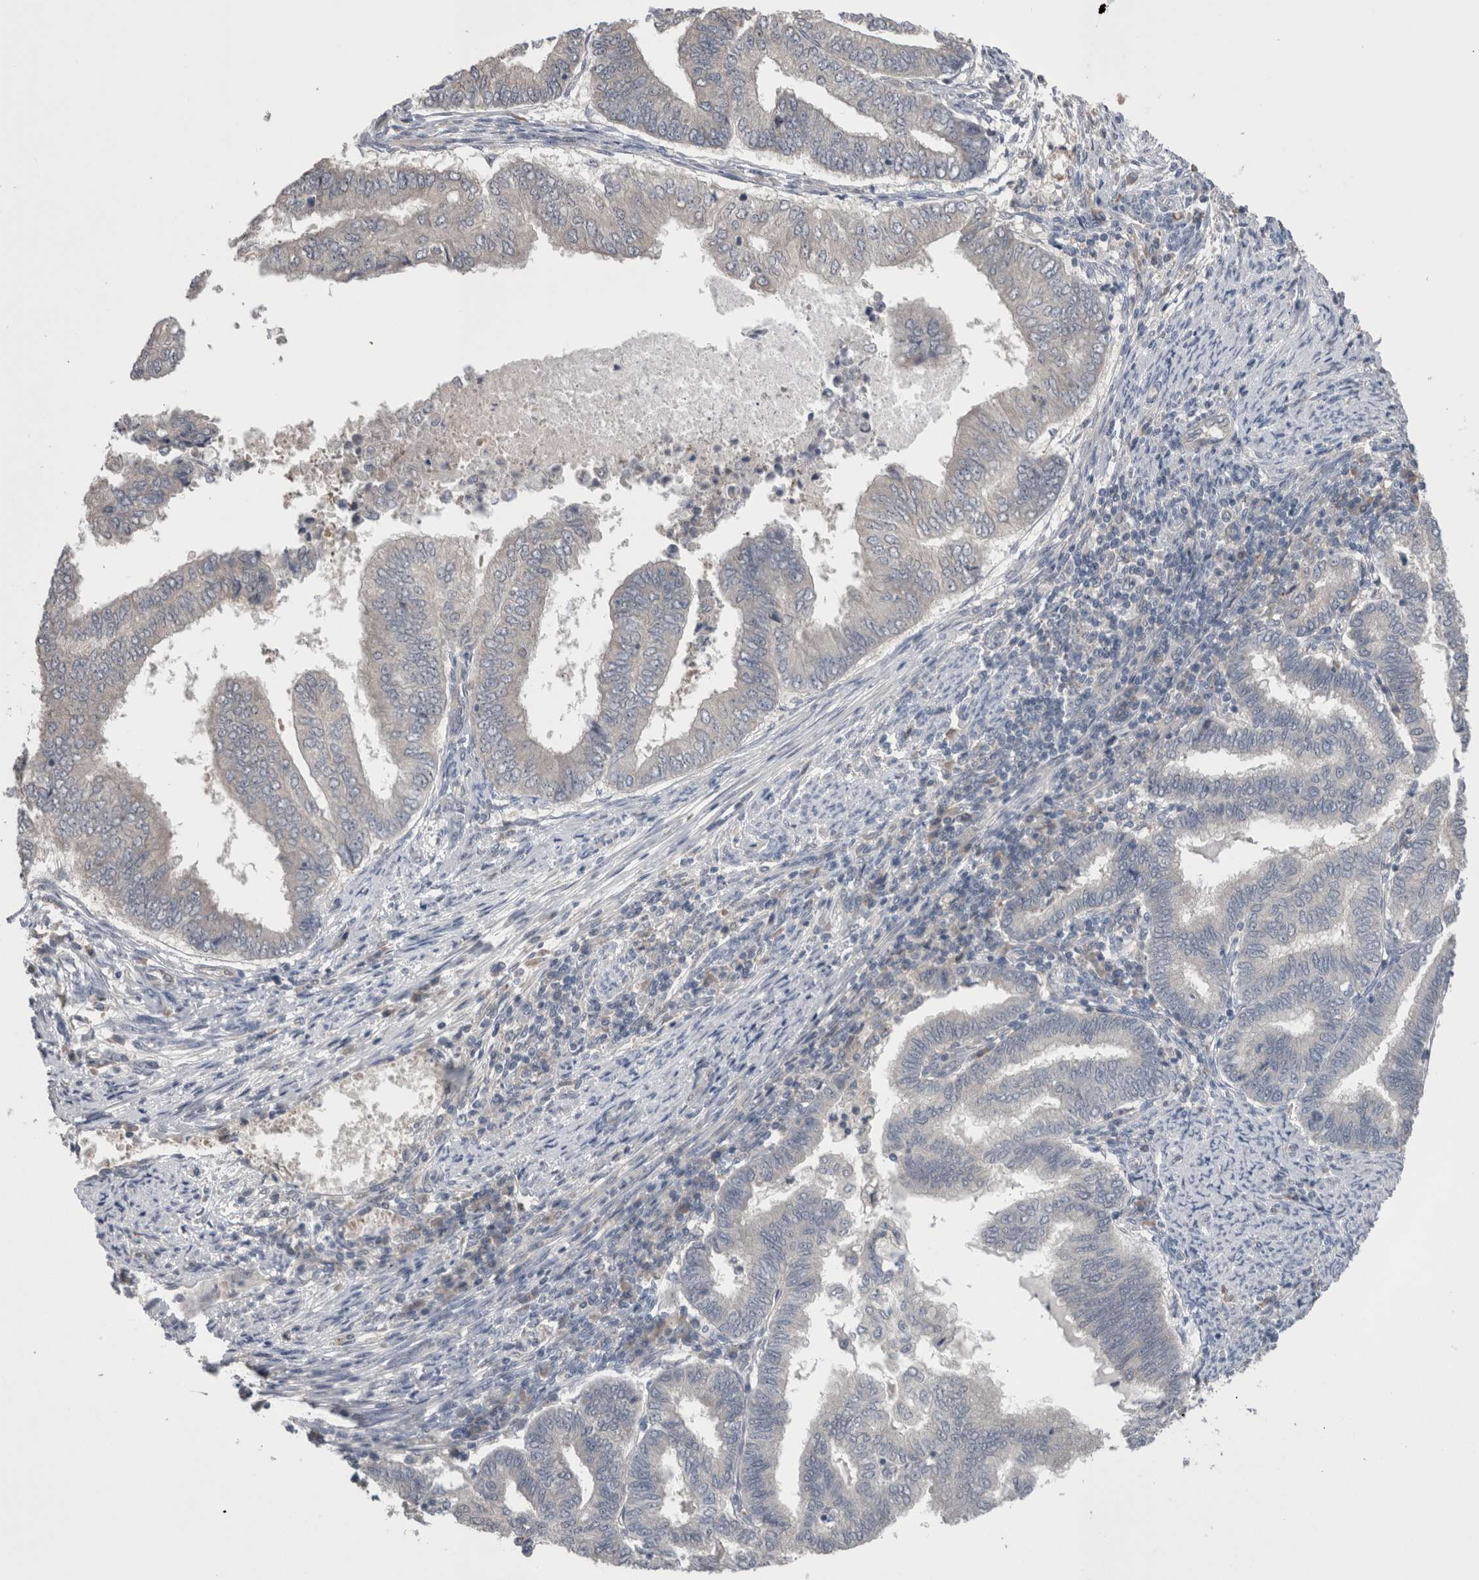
{"staining": {"intensity": "negative", "quantity": "none", "location": "none"}, "tissue": "endometrial cancer", "cell_type": "Tumor cells", "image_type": "cancer", "snomed": [{"axis": "morphology", "description": "Polyp, NOS"}, {"axis": "morphology", "description": "Adenocarcinoma, NOS"}, {"axis": "morphology", "description": "Adenoma, NOS"}, {"axis": "topography", "description": "Endometrium"}], "caption": "Histopathology image shows no protein expression in tumor cells of endometrial adenocarcinoma tissue. (DAB (3,3'-diaminobenzidine) immunohistochemistry, high magnification).", "gene": "DCTN6", "patient": {"sex": "female", "age": 79}}